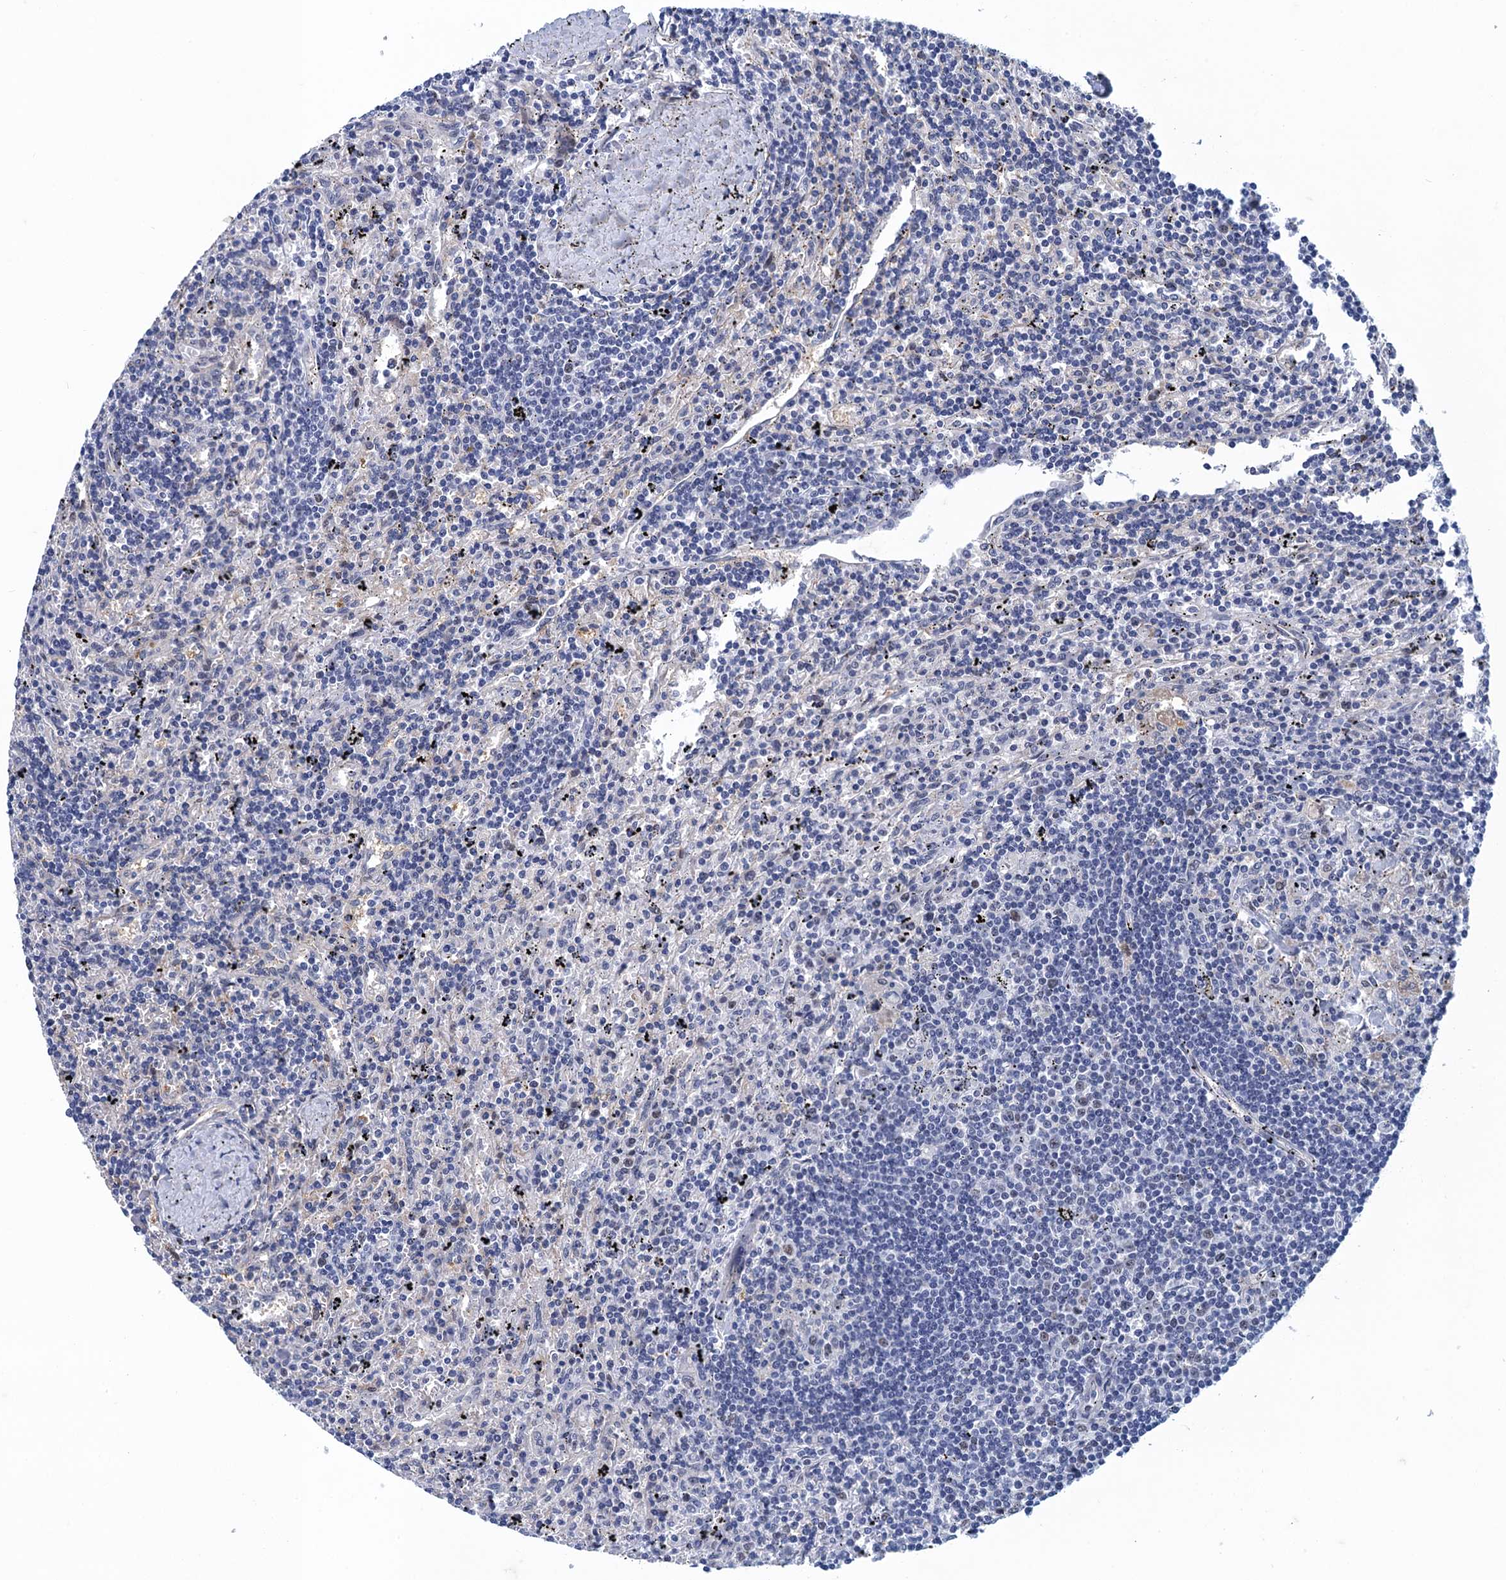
{"staining": {"intensity": "negative", "quantity": "none", "location": "none"}, "tissue": "lymphoma", "cell_type": "Tumor cells", "image_type": "cancer", "snomed": [{"axis": "morphology", "description": "Malignant lymphoma, non-Hodgkin's type, Low grade"}, {"axis": "topography", "description": "Spleen"}], "caption": "The photomicrograph demonstrates no staining of tumor cells in malignant lymphoma, non-Hodgkin's type (low-grade).", "gene": "GINS3", "patient": {"sex": "male", "age": 76}}